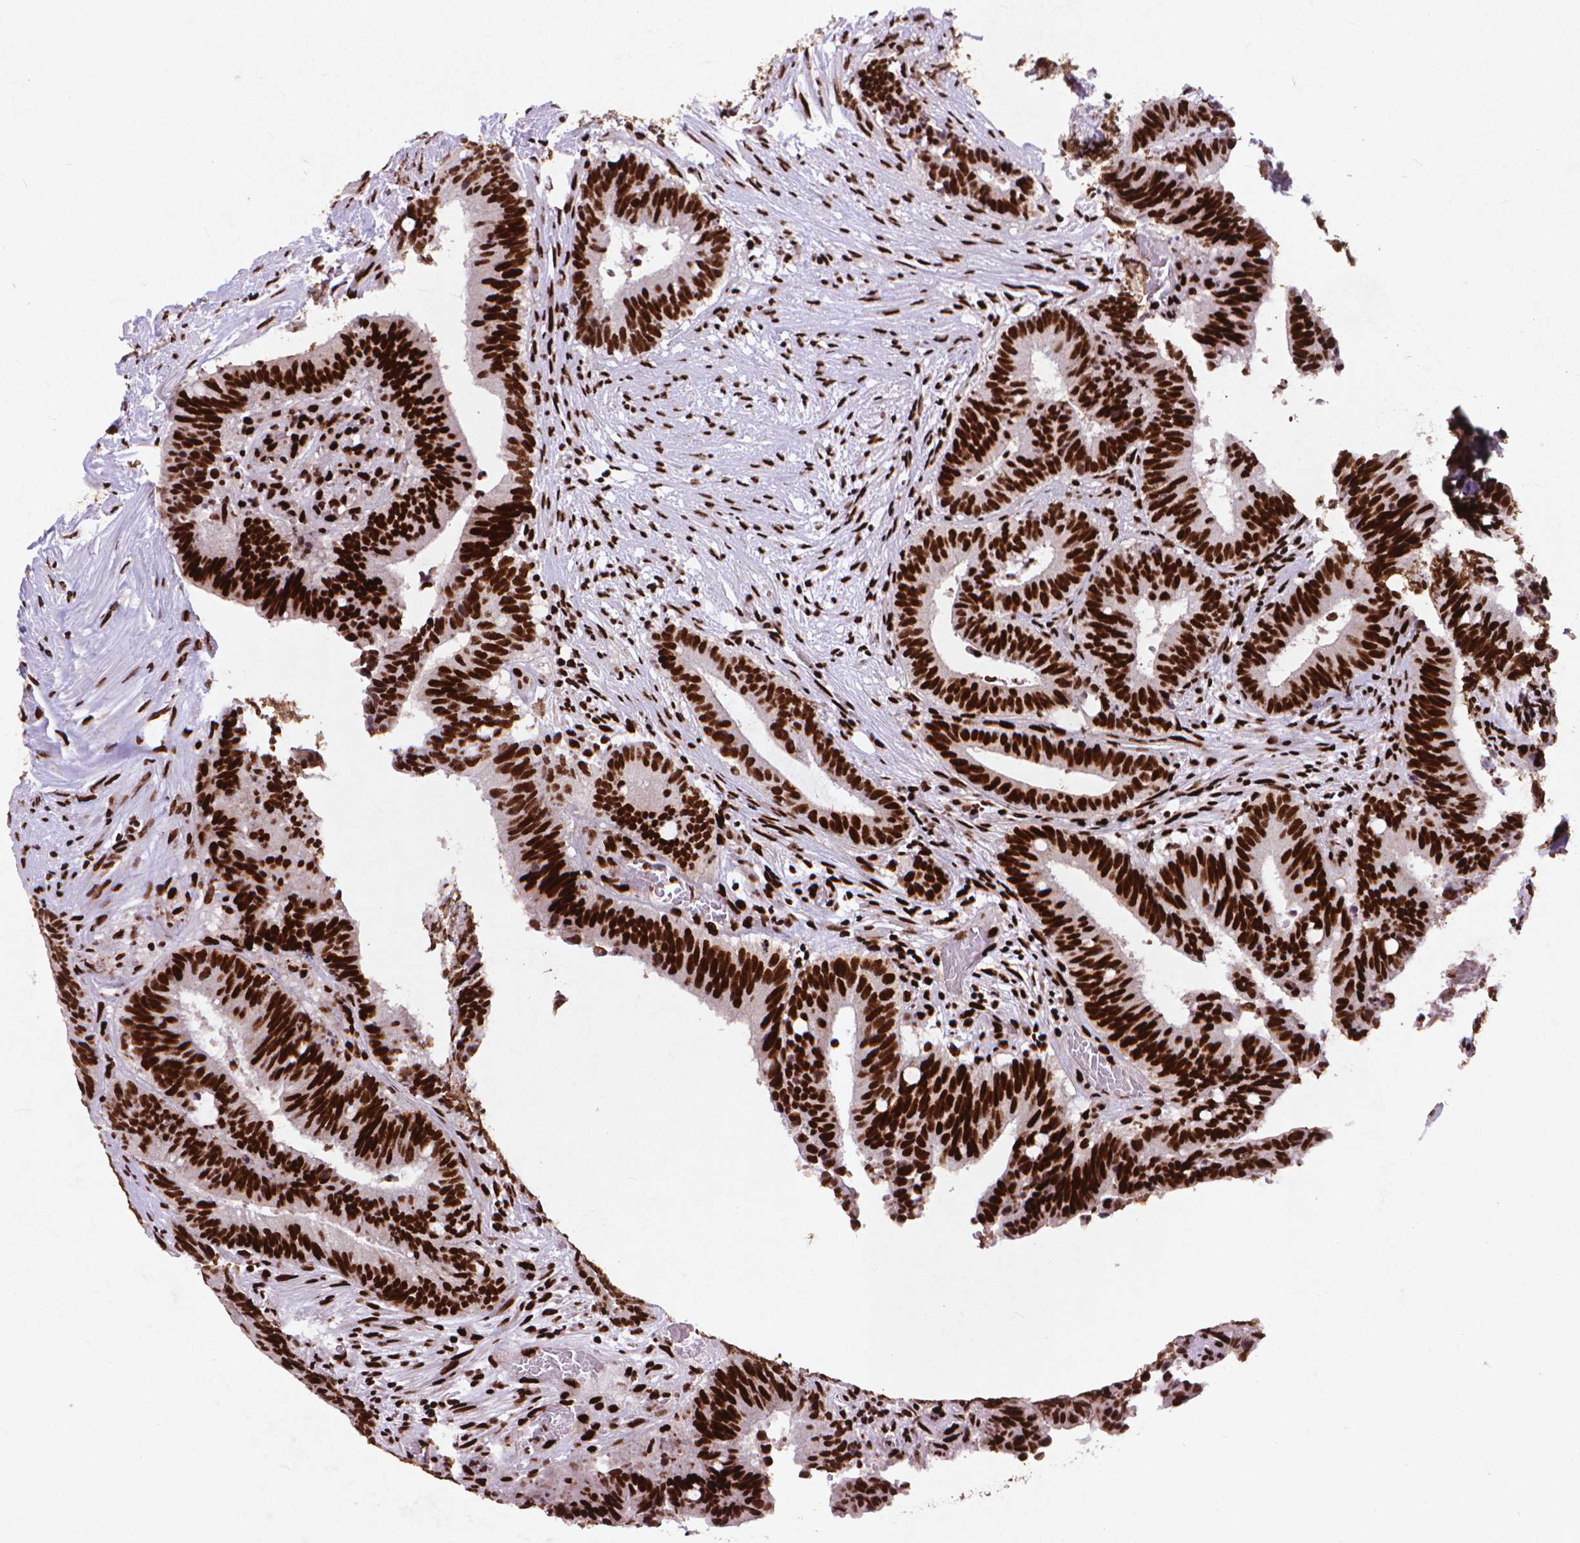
{"staining": {"intensity": "strong", "quantity": ">75%", "location": "nuclear"}, "tissue": "colorectal cancer", "cell_type": "Tumor cells", "image_type": "cancer", "snomed": [{"axis": "morphology", "description": "Adenocarcinoma, NOS"}, {"axis": "topography", "description": "Colon"}], "caption": "Approximately >75% of tumor cells in colorectal cancer (adenocarcinoma) reveal strong nuclear protein expression as visualized by brown immunohistochemical staining.", "gene": "CITED2", "patient": {"sex": "female", "age": 43}}